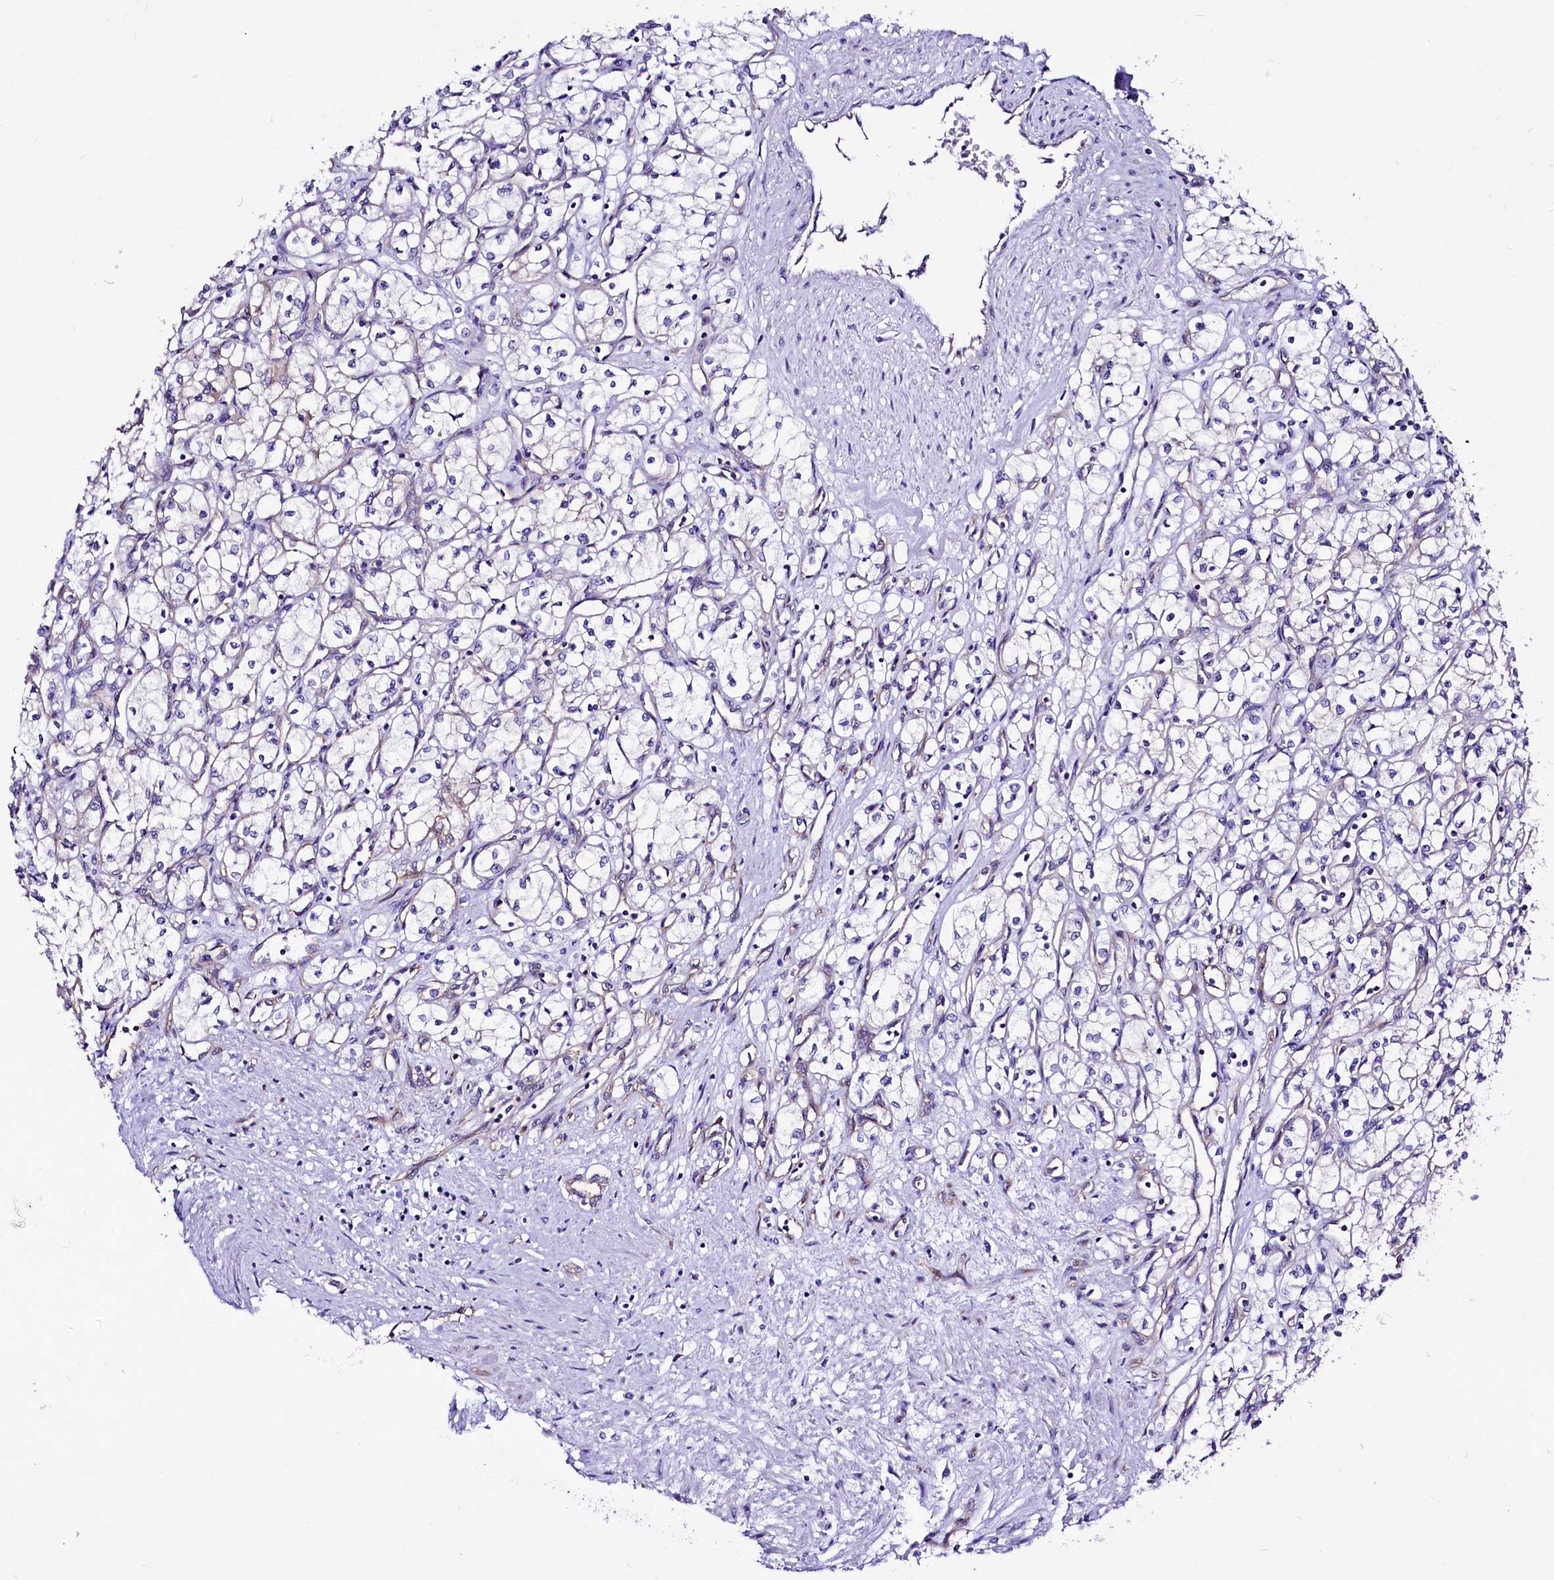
{"staining": {"intensity": "negative", "quantity": "none", "location": "none"}, "tissue": "renal cancer", "cell_type": "Tumor cells", "image_type": "cancer", "snomed": [{"axis": "morphology", "description": "Adenocarcinoma, NOS"}, {"axis": "topography", "description": "Kidney"}], "caption": "Immunohistochemistry histopathology image of neoplastic tissue: renal adenocarcinoma stained with DAB displays no significant protein expression in tumor cells.", "gene": "SLF1", "patient": {"sex": "male", "age": 59}}